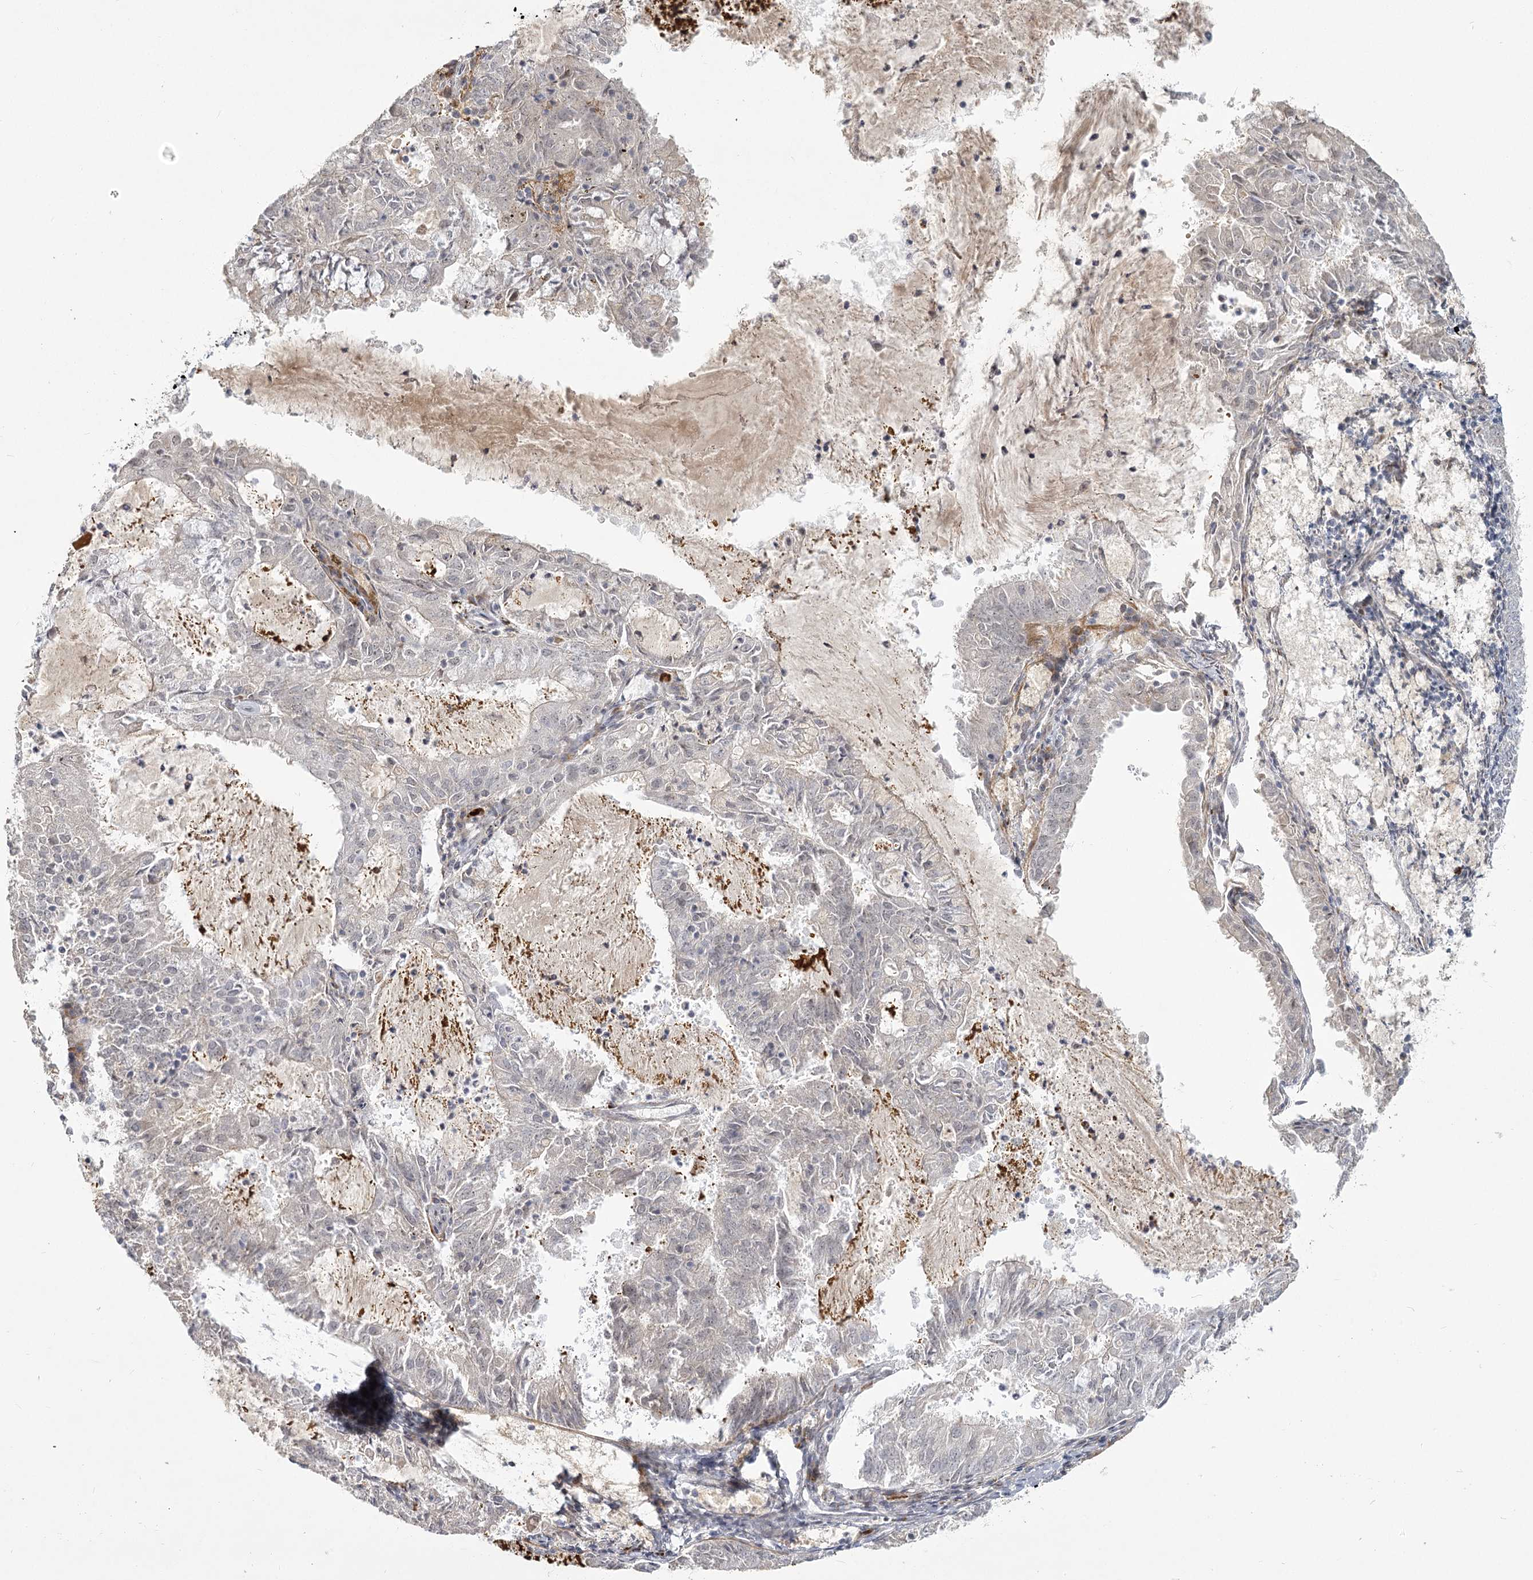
{"staining": {"intensity": "negative", "quantity": "none", "location": "none"}, "tissue": "endometrial cancer", "cell_type": "Tumor cells", "image_type": "cancer", "snomed": [{"axis": "morphology", "description": "Adenocarcinoma, NOS"}, {"axis": "topography", "description": "Endometrium"}], "caption": "High power microscopy photomicrograph of an immunohistochemistry (IHC) micrograph of endometrial cancer (adenocarcinoma), revealing no significant staining in tumor cells. (Stains: DAB immunohistochemistry (IHC) with hematoxylin counter stain, Microscopy: brightfield microscopy at high magnification).", "gene": "EXOSC7", "patient": {"sex": "female", "age": 57}}